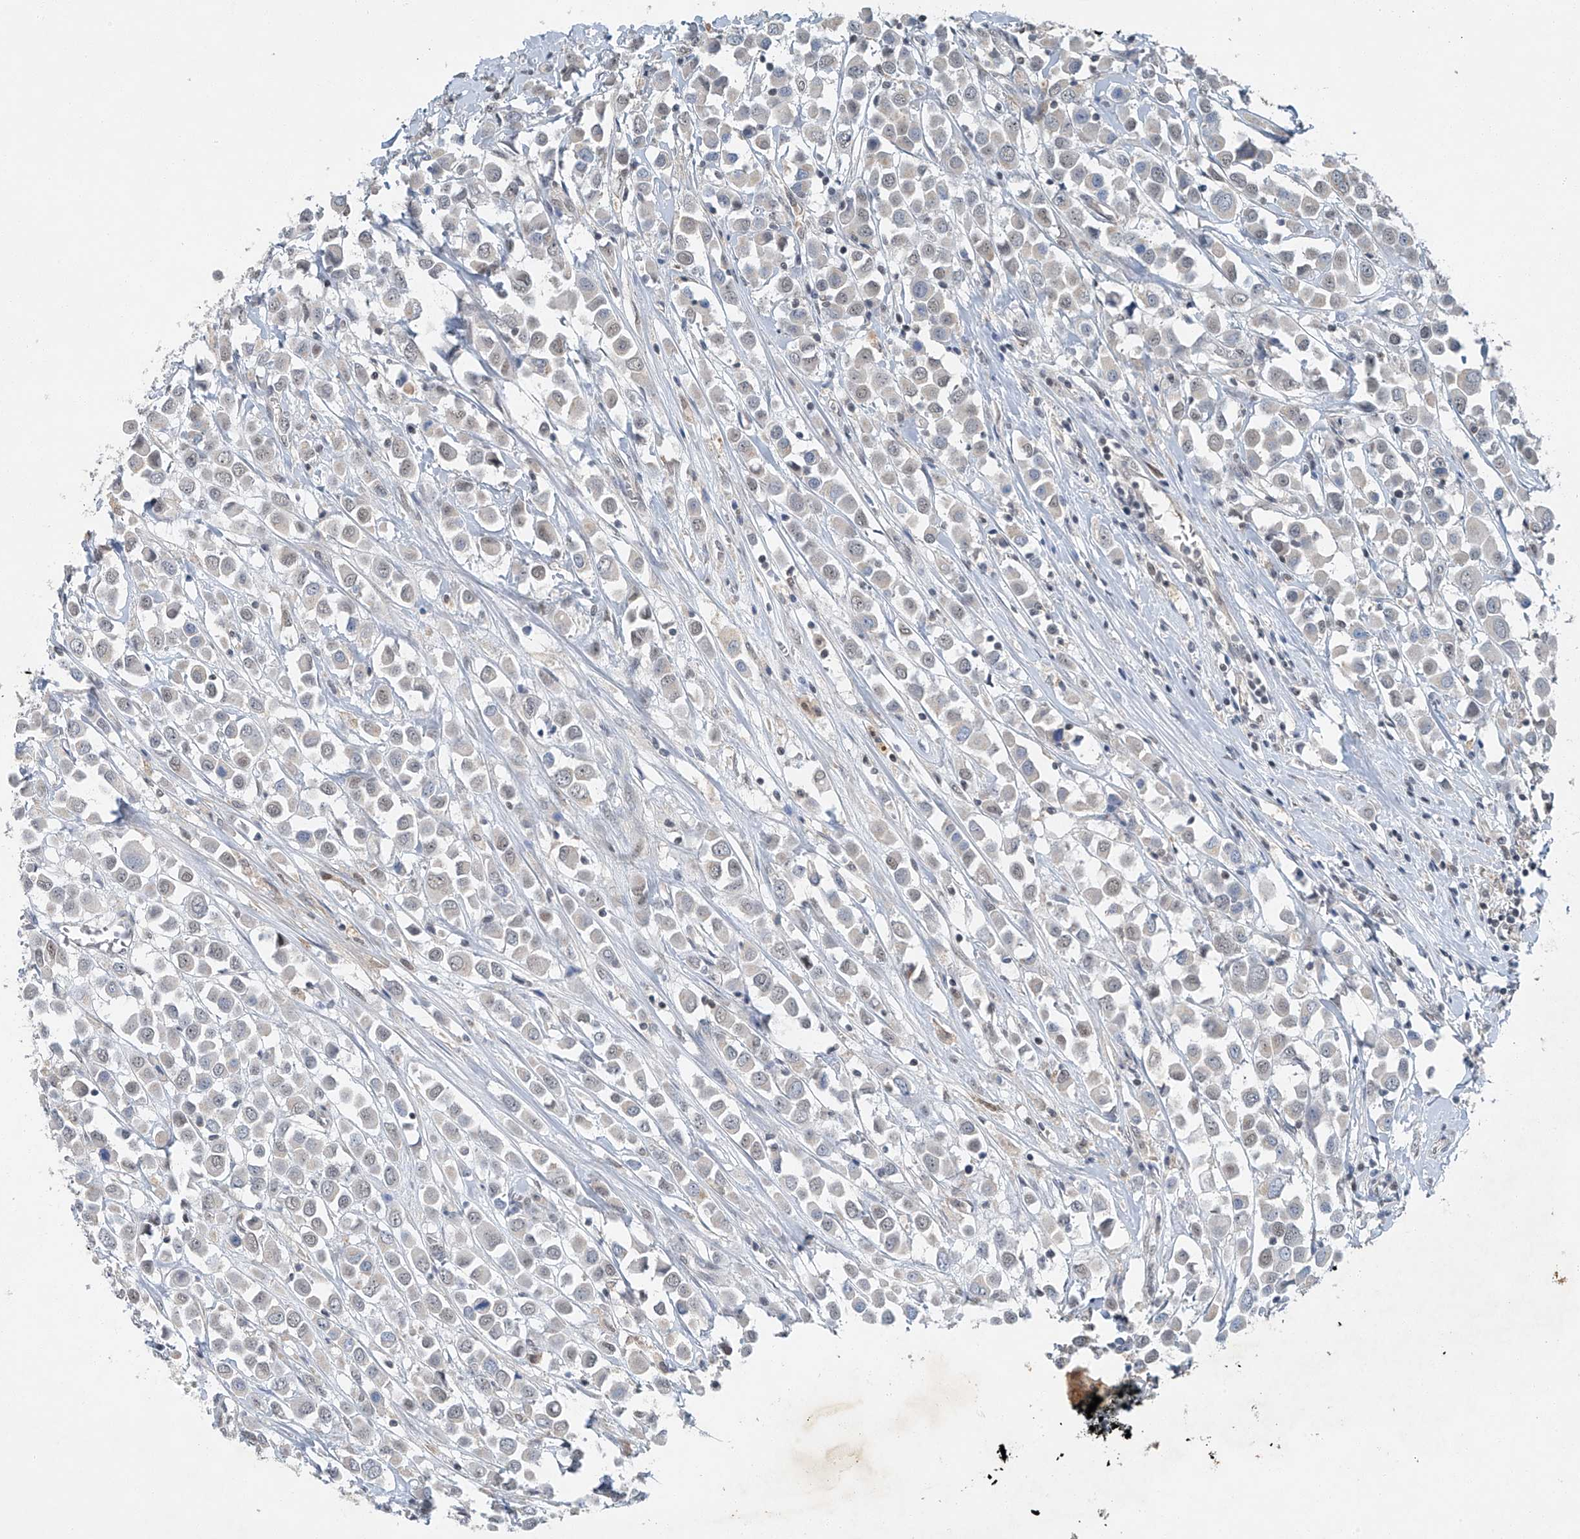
{"staining": {"intensity": "negative", "quantity": "none", "location": "none"}, "tissue": "breast cancer", "cell_type": "Tumor cells", "image_type": "cancer", "snomed": [{"axis": "morphology", "description": "Duct carcinoma"}, {"axis": "topography", "description": "Breast"}], "caption": "DAB (3,3'-diaminobenzidine) immunohistochemical staining of breast cancer displays no significant expression in tumor cells.", "gene": "TAF8", "patient": {"sex": "female", "age": 61}}